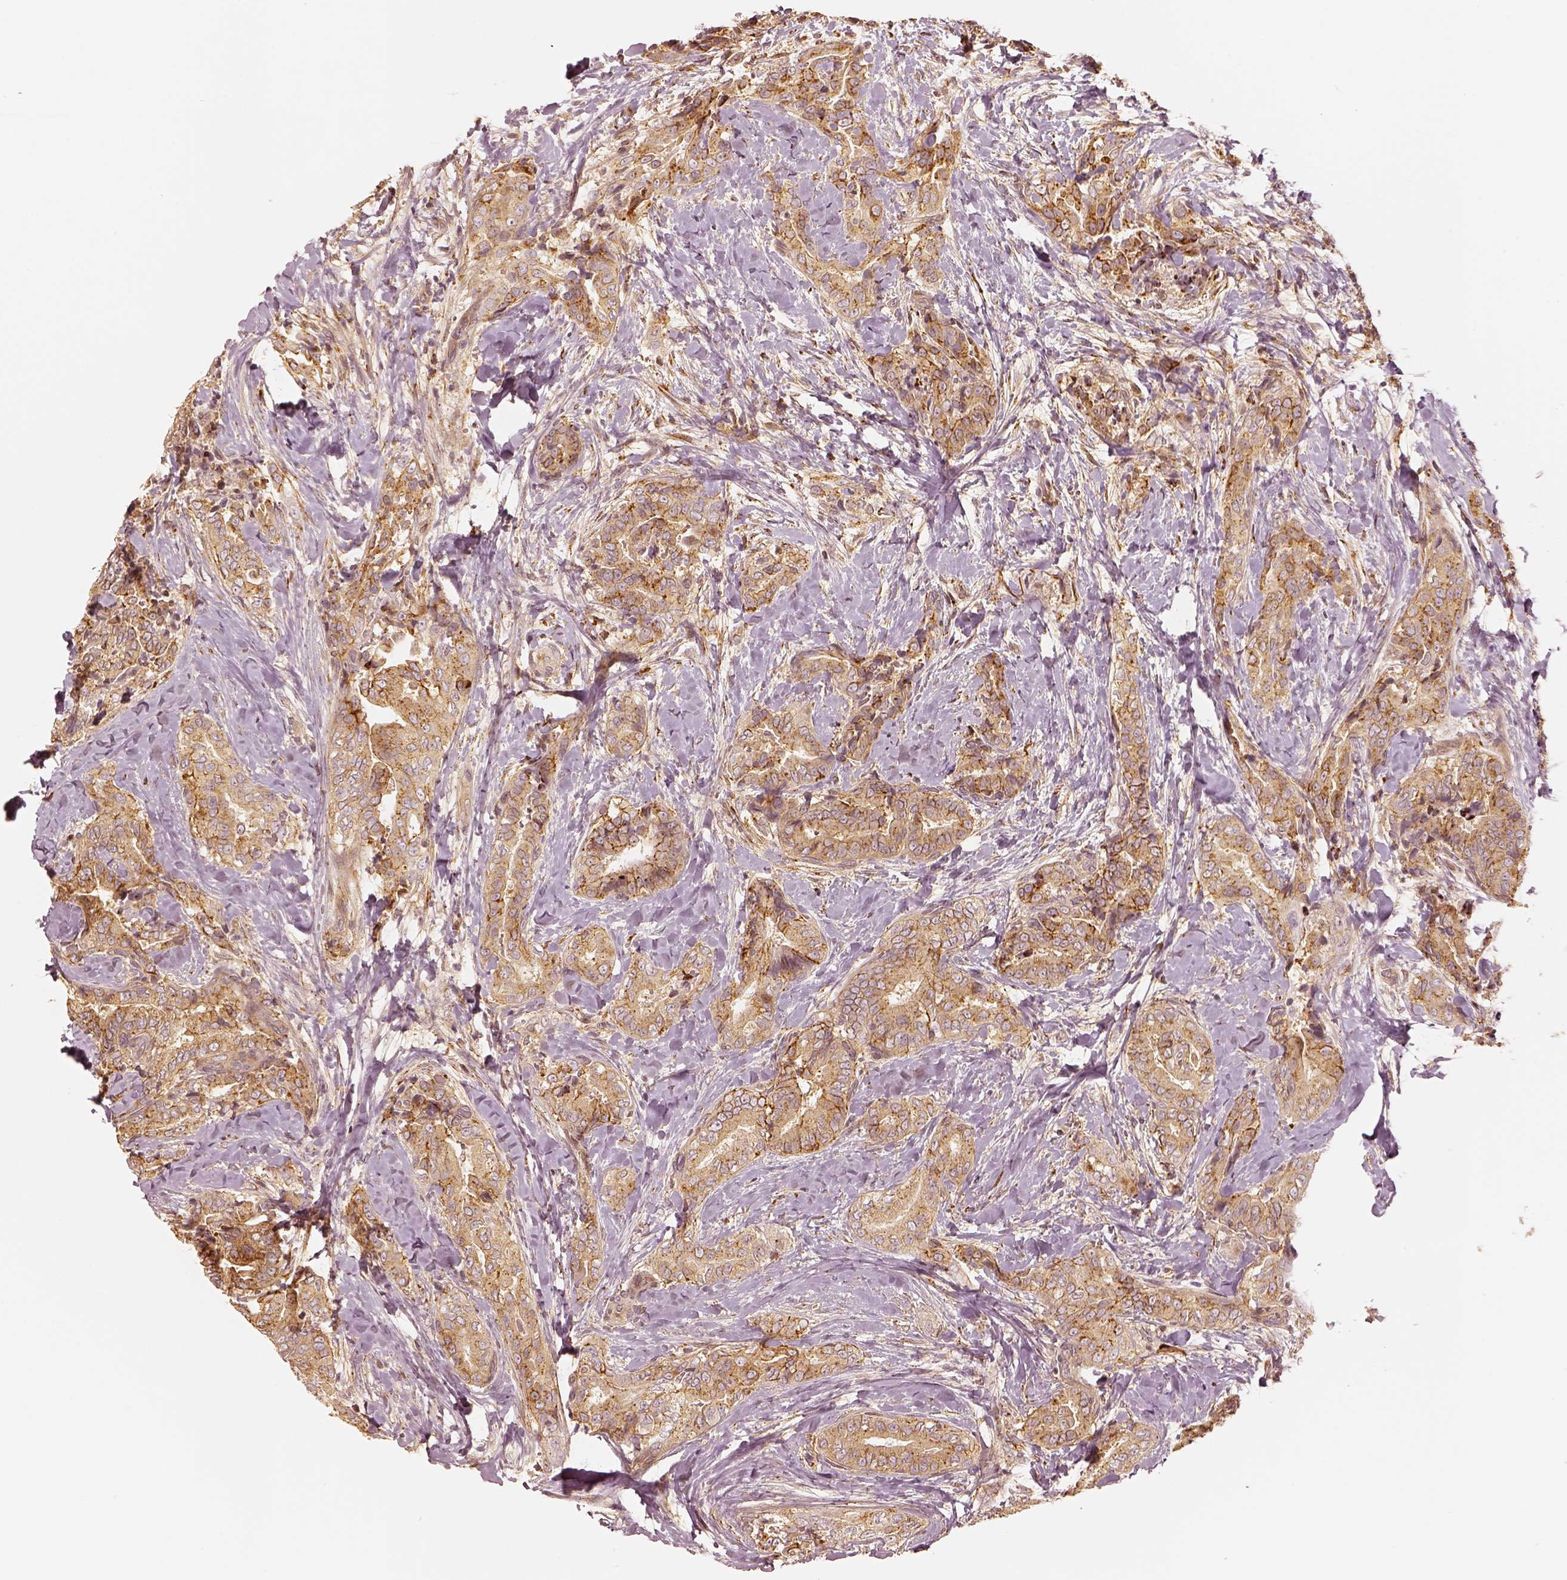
{"staining": {"intensity": "moderate", "quantity": ">75%", "location": "cytoplasmic/membranous"}, "tissue": "thyroid cancer", "cell_type": "Tumor cells", "image_type": "cancer", "snomed": [{"axis": "morphology", "description": "Papillary adenocarcinoma, NOS"}, {"axis": "topography", "description": "Thyroid gland"}], "caption": "The histopathology image exhibits staining of thyroid cancer (papillary adenocarcinoma), revealing moderate cytoplasmic/membranous protein positivity (brown color) within tumor cells.", "gene": "GORASP2", "patient": {"sex": "male", "age": 61}}